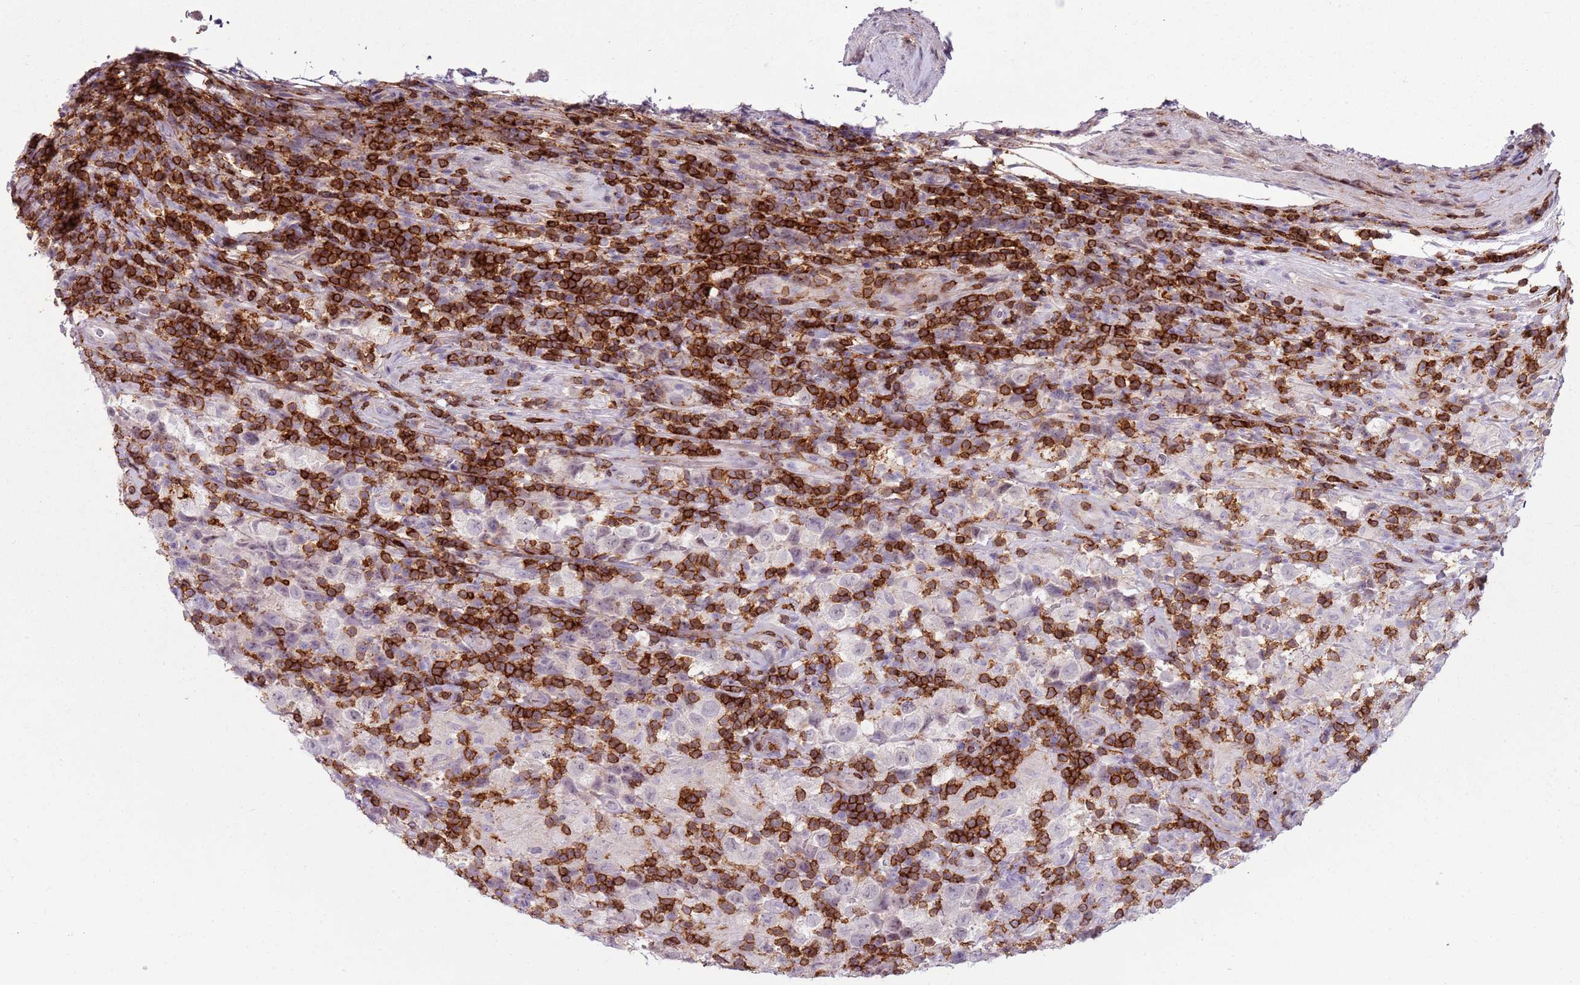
{"staining": {"intensity": "negative", "quantity": "none", "location": "none"}, "tissue": "testis cancer", "cell_type": "Tumor cells", "image_type": "cancer", "snomed": [{"axis": "morphology", "description": "Seminoma, NOS"}, {"axis": "morphology", "description": "Carcinoma, Embryonal, NOS"}, {"axis": "topography", "description": "Testis"}], "caption": "IHC photomicrograph of testis seminoma stained for a protein (brown), which displays no staining in tumor cells.", "gene": "ZNF583", "patient": {"sex": "male", "age": 41}}